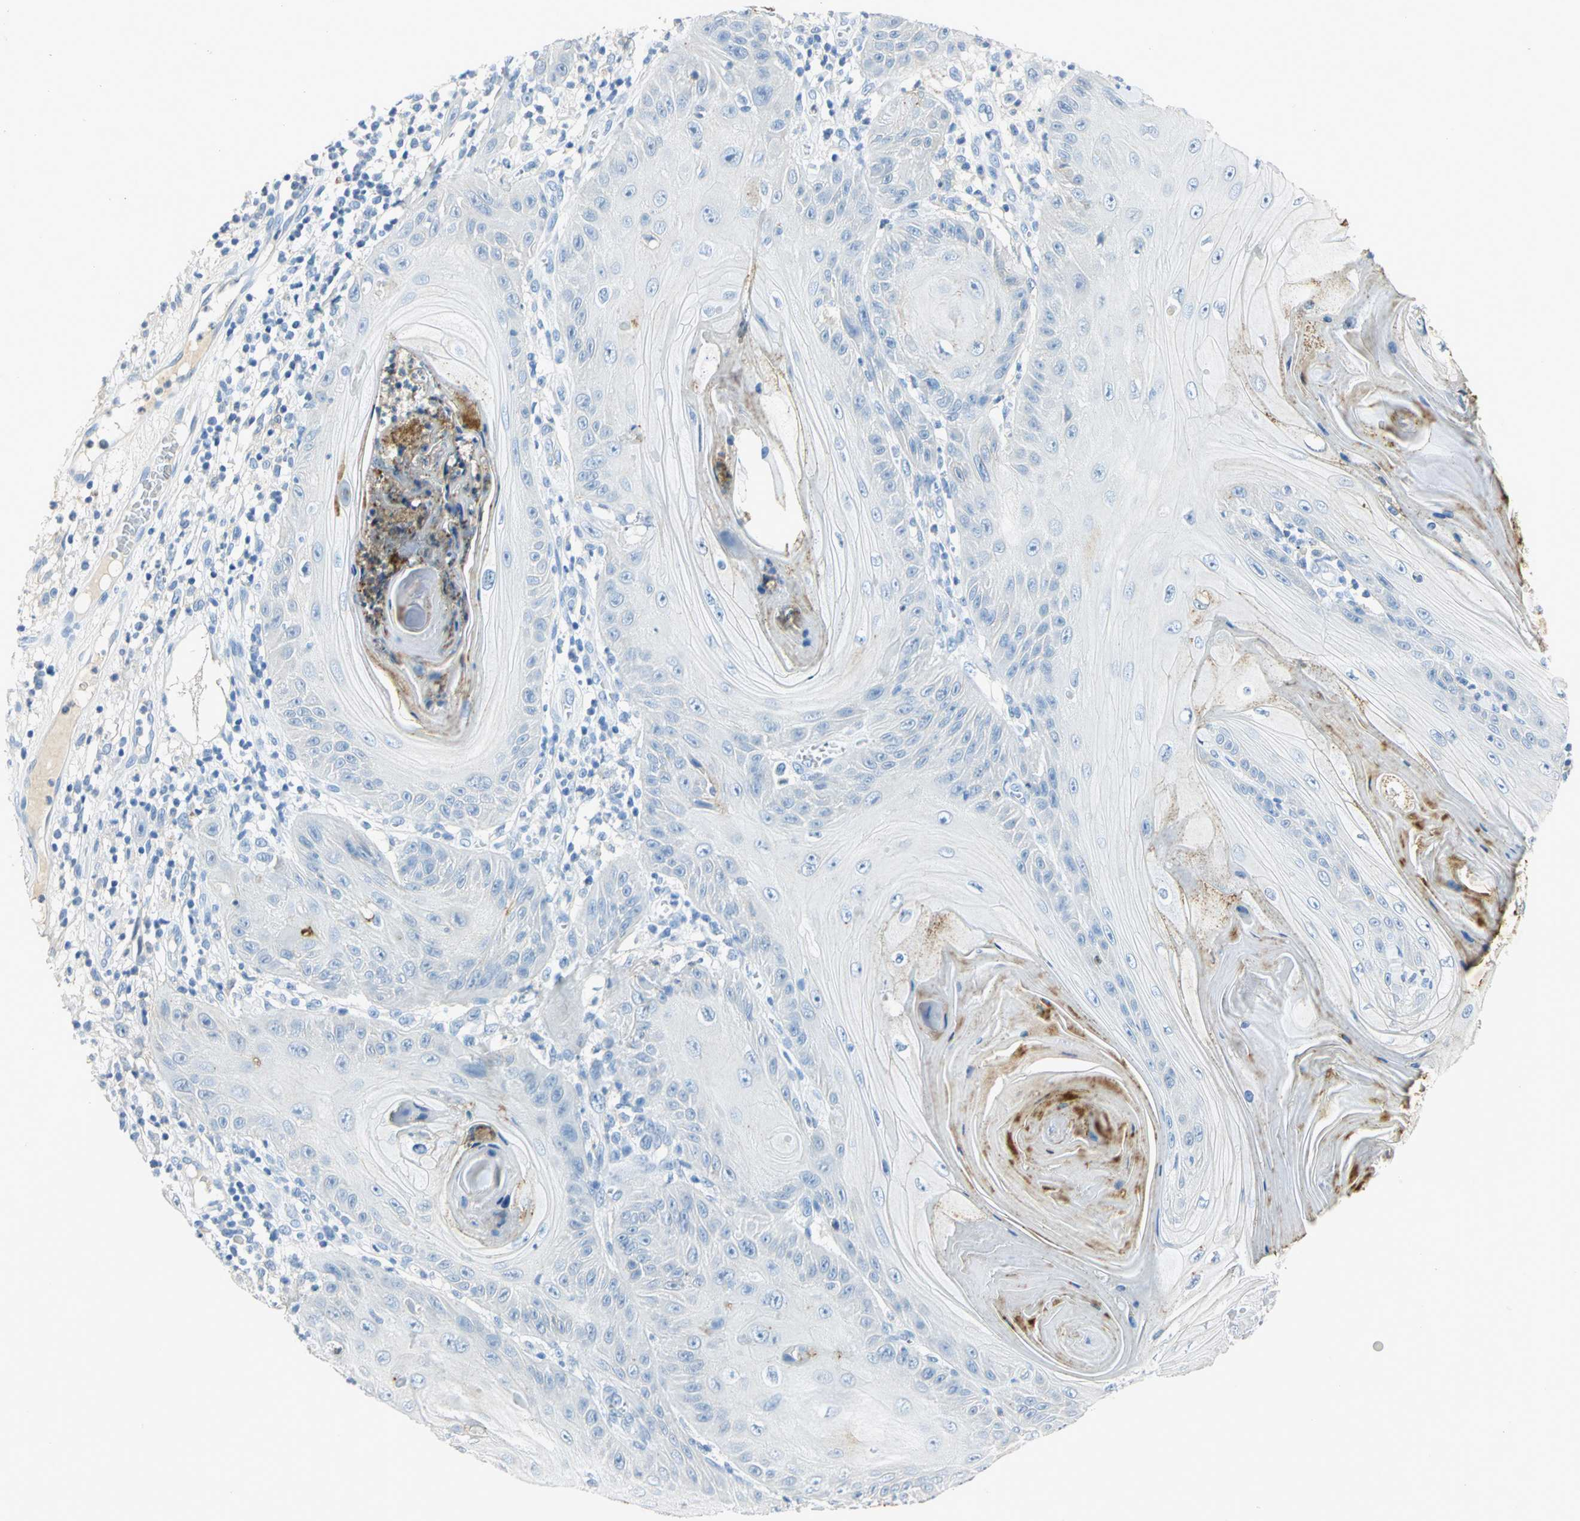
{"staining": {"intensity": "negative", "quantity": "none", "location": "none"}, "tissue": "skin cancer", "cell_type": "Tumor cells", "image_type": "cancer", "snomed": [{"axis": "morphology", "description": "Squamous cell carcinoma, NOS"}, {"axis": "topography", "description": "Skin"}], "caption": "There is no significant staining in tumor cells of skin cancer (squamous cell carcinoma).", "gene": "ANXA4", "patient": {"sex": "female", "age": 78}}